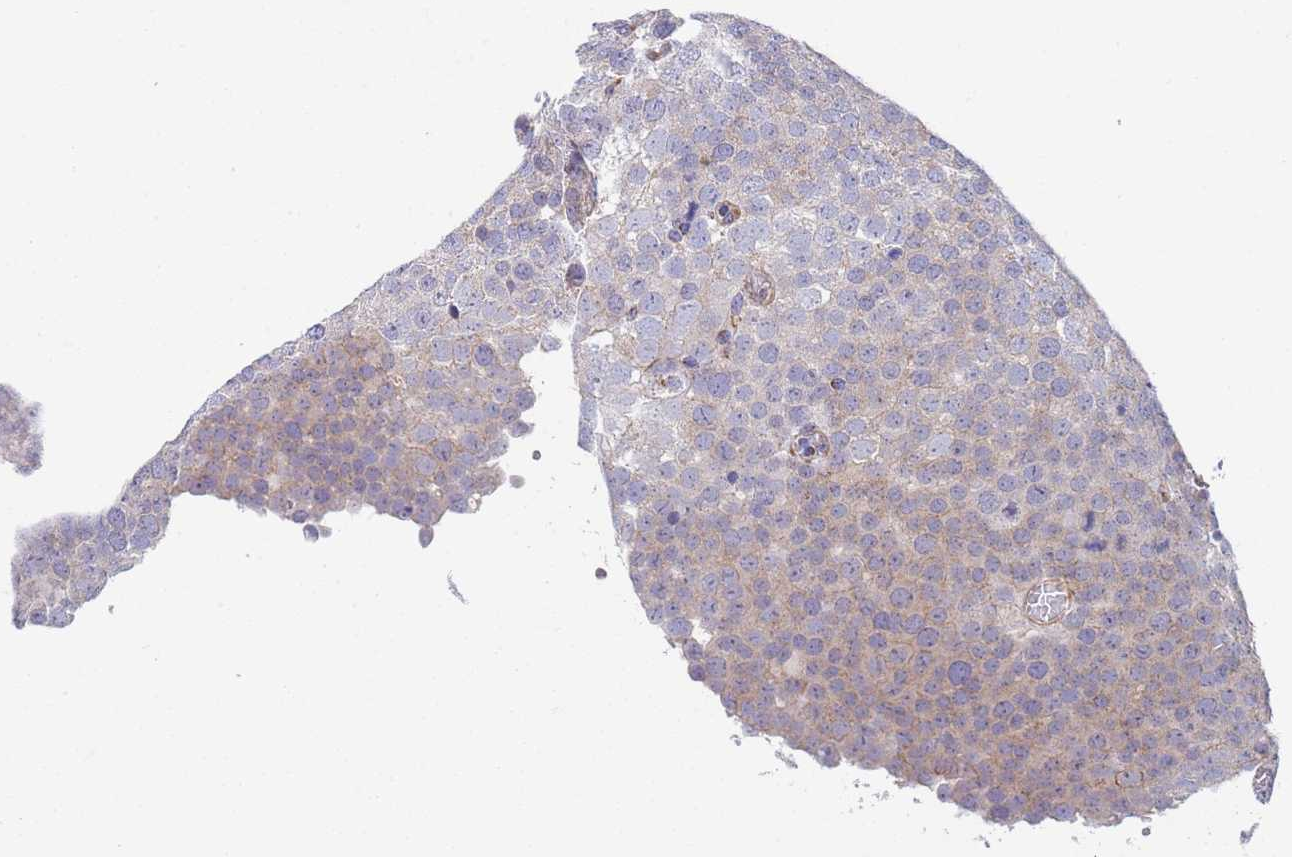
{"staining": {"intensity": "weak", "quantity": "25%-75%", "location": "cytoplasmic/membranous"}, "tissue": "testis cancer", "cell_type": "Tumor cells", "image_type": "cancer", "snomed": [{"axis": "morphology", "description": "Normal tissue, NOS"}, {"axis": "morphology", "description": "Seminoma, NOS"}, {"axis": "topography", "description": "Testis"}], "caption": "Seminoma (testis) tissue displays weak cytoplasmic/membranous staining in about 25%-75% of tumor cells Nuclei are stained in blue.", "gene": "PWWP3A", "patient": {"sex": "male", "age": 71}}